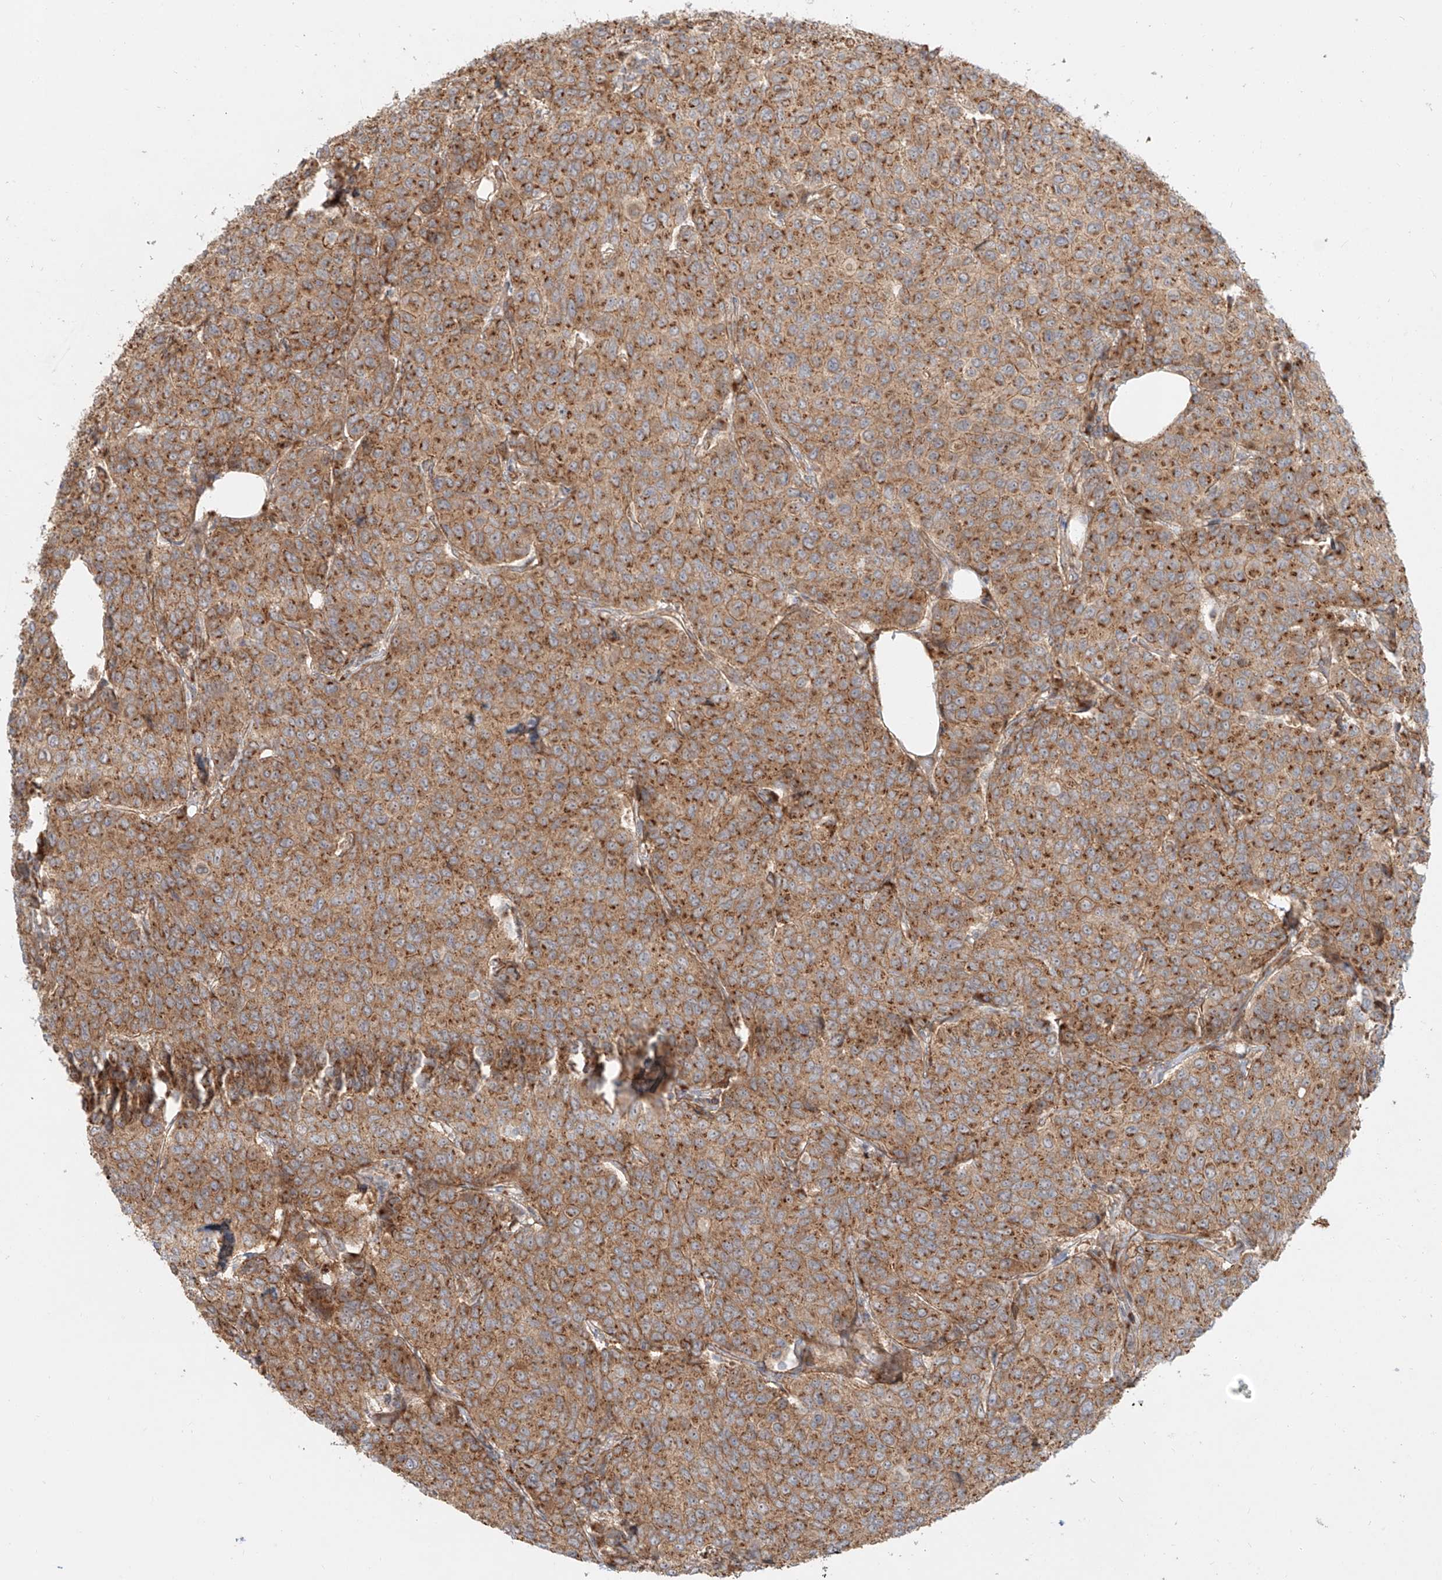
{"staining": {"intensity": "moderate", "quantity": ">75%", "location": "cytoplasmic/membranous"}, "tissue": "breast cancer", "cell_type": "Tumor cells", "image_type": "cancer", "snomed": [{"axis": "morphology", "description": "Duct carcinoma"}, {"axis": "topography", "description": "Breast"}], "caption": "Breast cancer stained with a brown dye exhibits moderate cytoplasmic/membranous positive positivity in about >75% of tumor cells.", "gene": "ZNF287", "patient": {"sex": "female", "age": 55}}